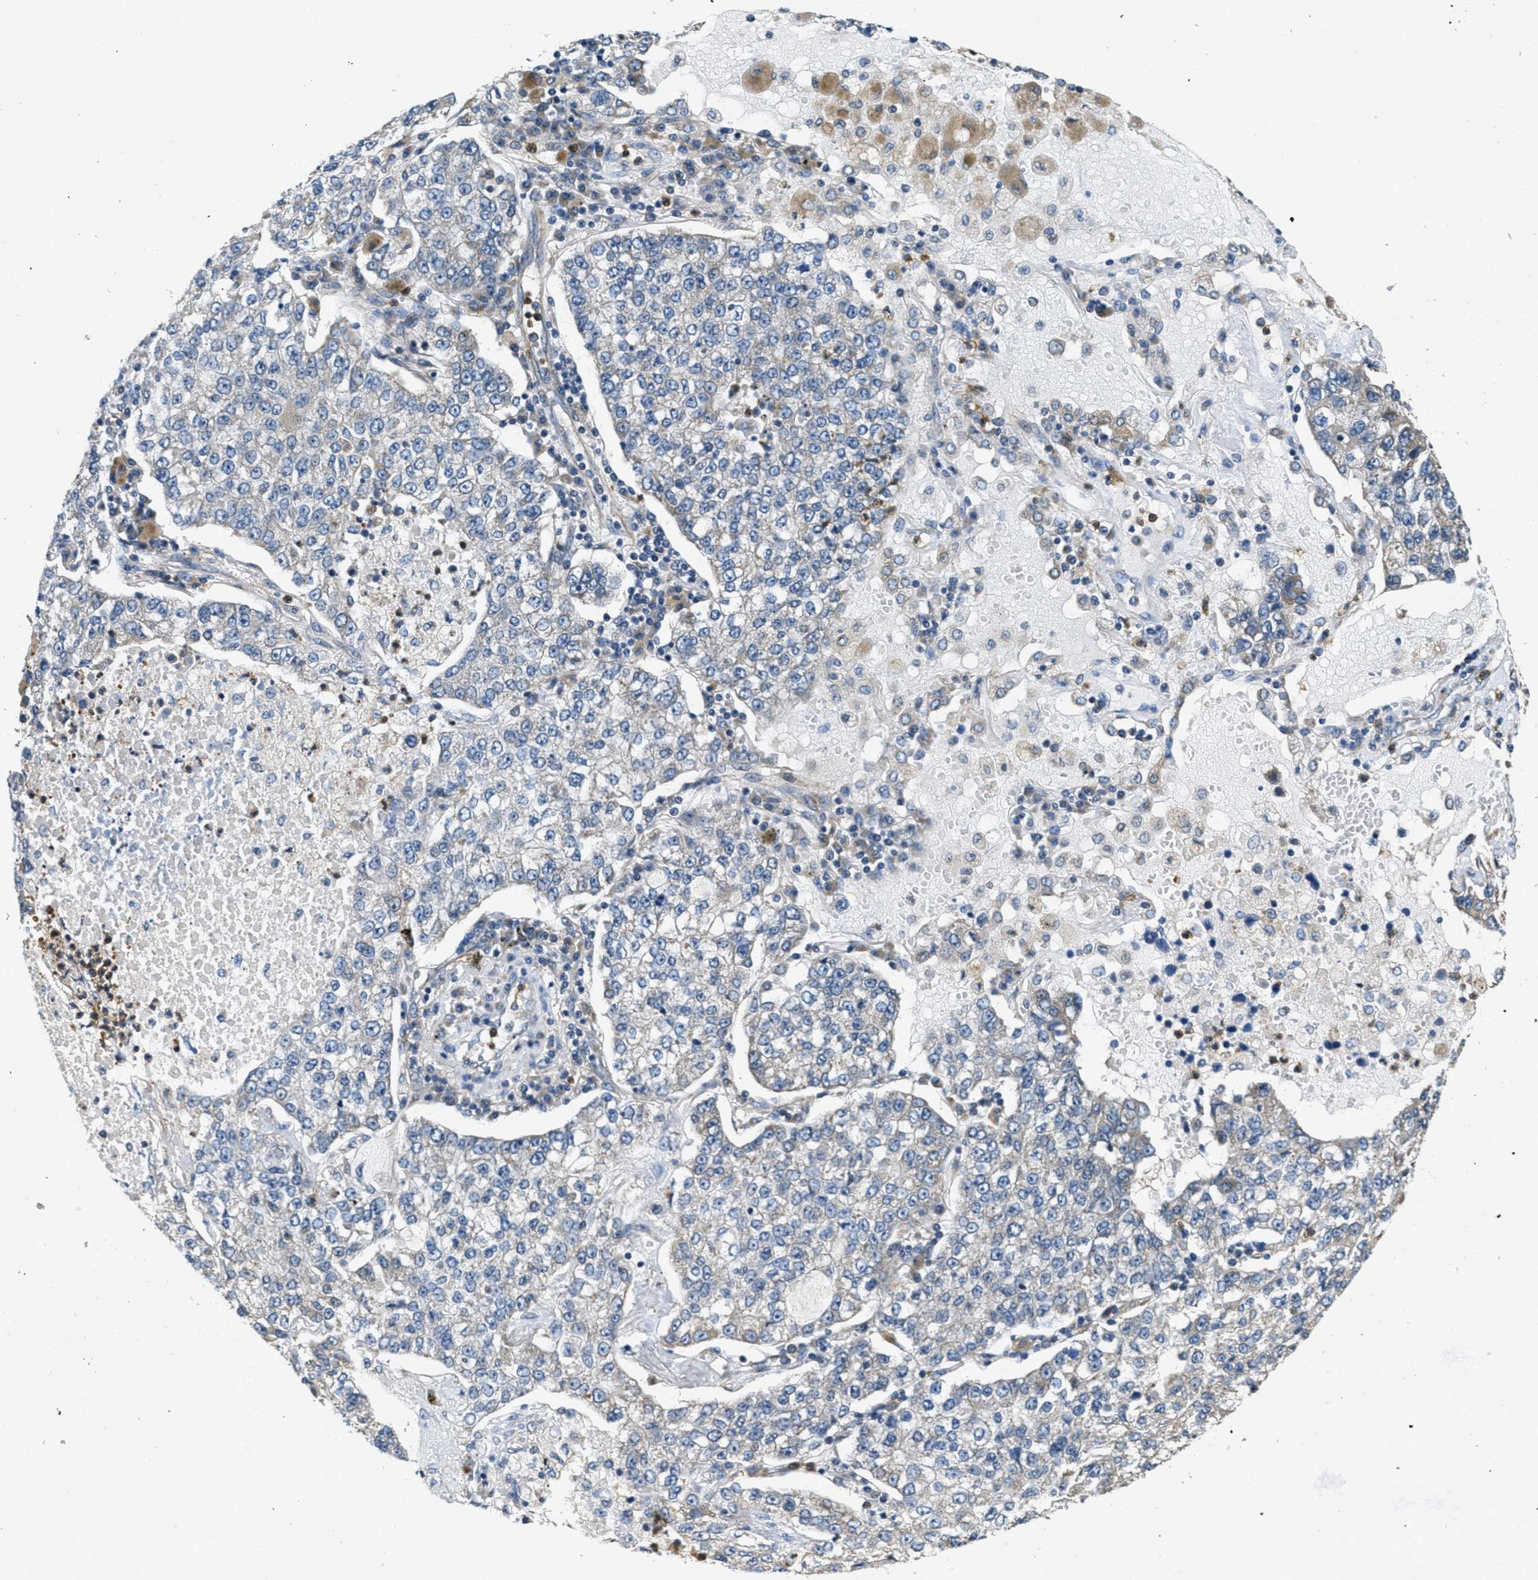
{"staining": {"intensity": "negative", "quantity": "none", "location": "none"}, "tissue": "lung cancer", "cell_type": "Tumor cells", "image_type": "cancer", "snomed": [{"axis": "morphology", "description": "Adenocarcinoma, NOS"}, {"axis": "topography", "description": "Lung"}], "caption": "Immunohistochemical staining of lung cancer (adenocarcinoma) displays no significant staining in tumor cells.", "gene": "TOMM70", "patient": {"sex": "male", "age": 49}}